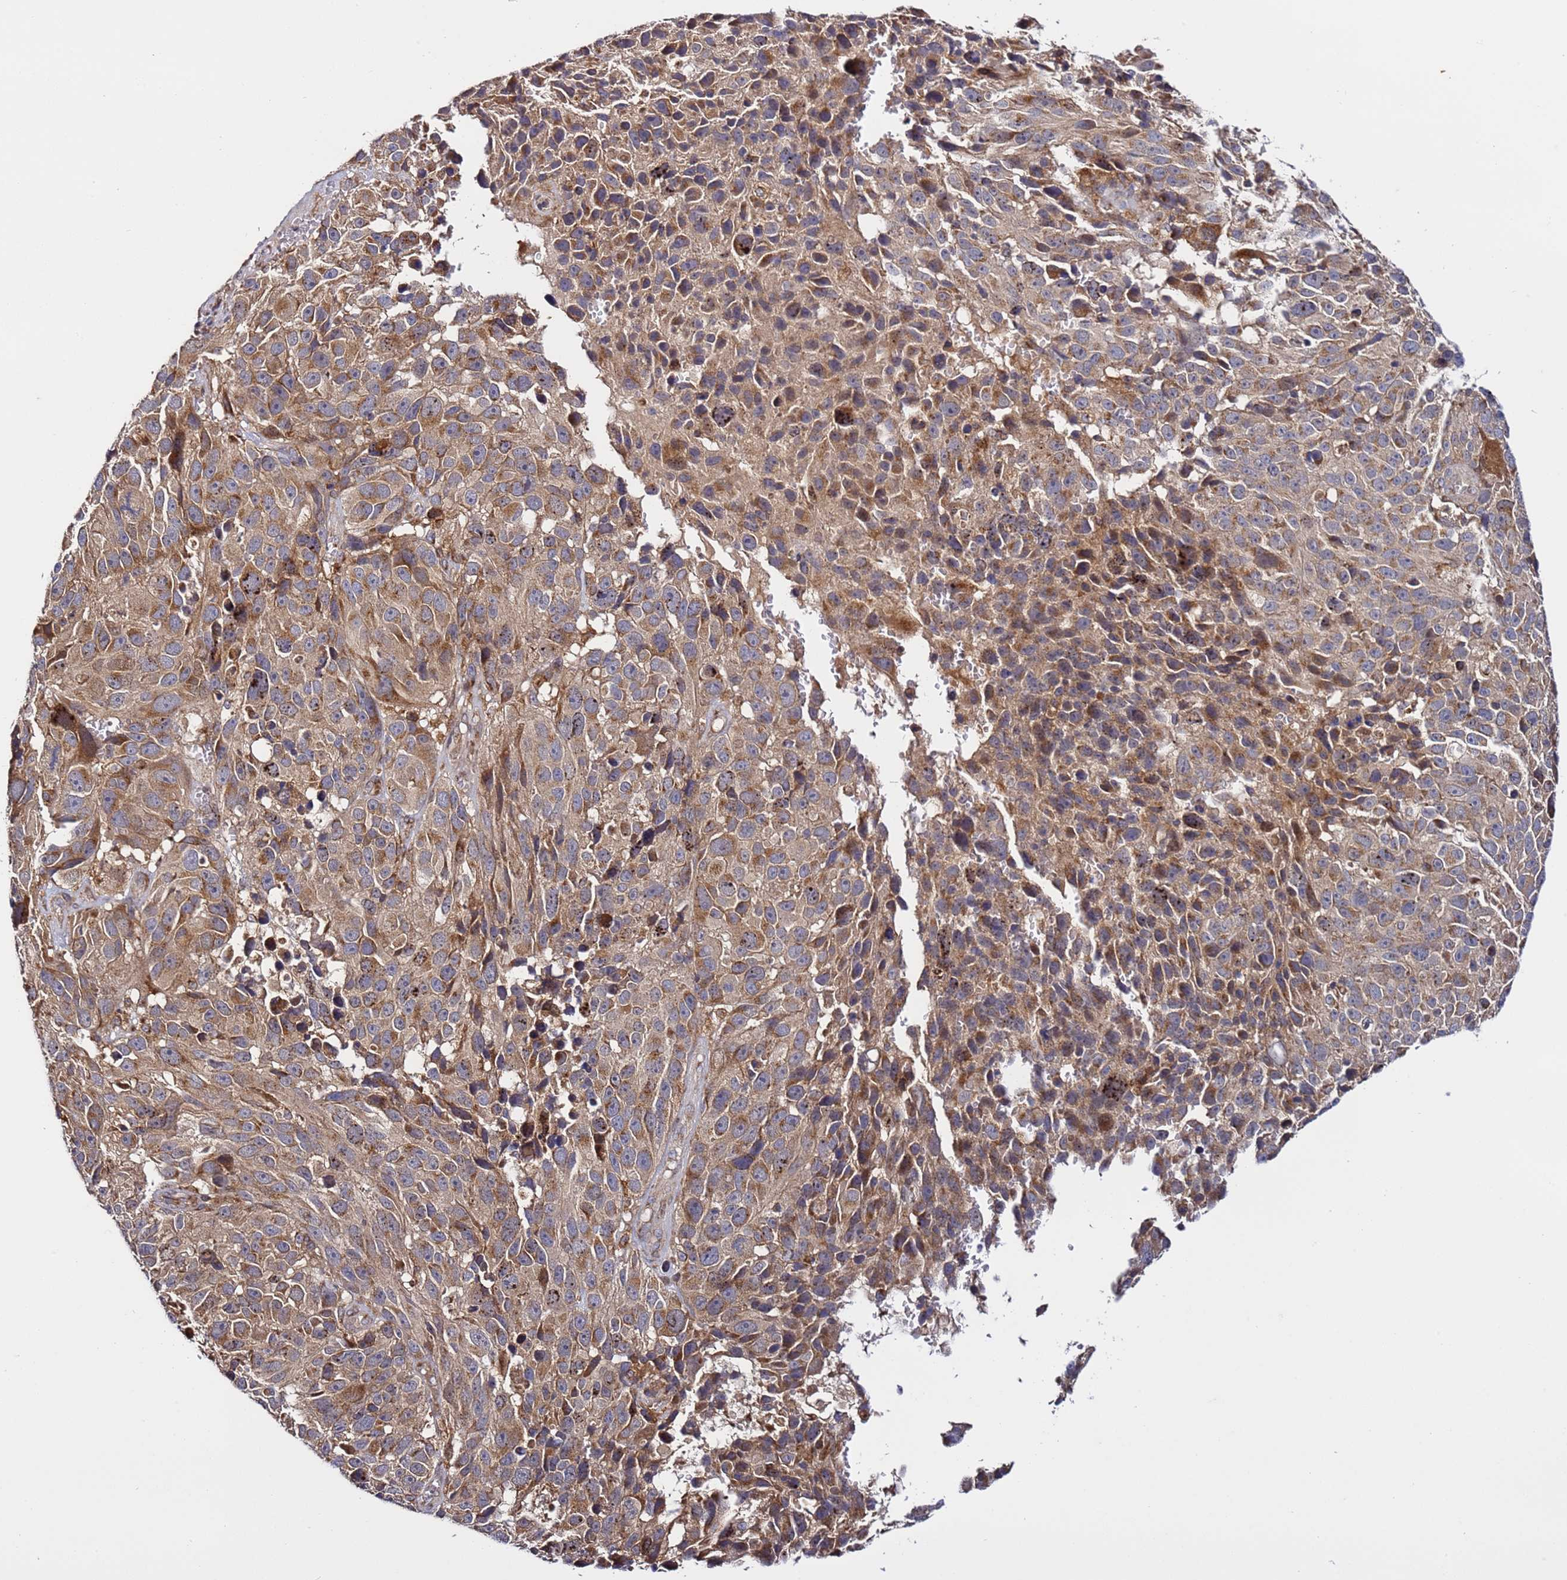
{"staining": {"intensity": "moderate", "quantity": "25%-75%", "location": "cytoplasmic/membranous"}, "tissue": "melanoma", "cell_type": "Tumor cells", "image_type": "cancer", "snomed": [{"axis": "morphology", "description": "Malignant melanoma, NOS"}, {"axis": "topography", "description": "Skin"}], "caption": "Immunohistochemical staining of human melanoma displays medium levels of moderate cytoplasmic/membranous protein expression in about 25%-75% of tumor cells.", "gene": "TMEM176B", "patient": {"sex": "male", "age": 84}}